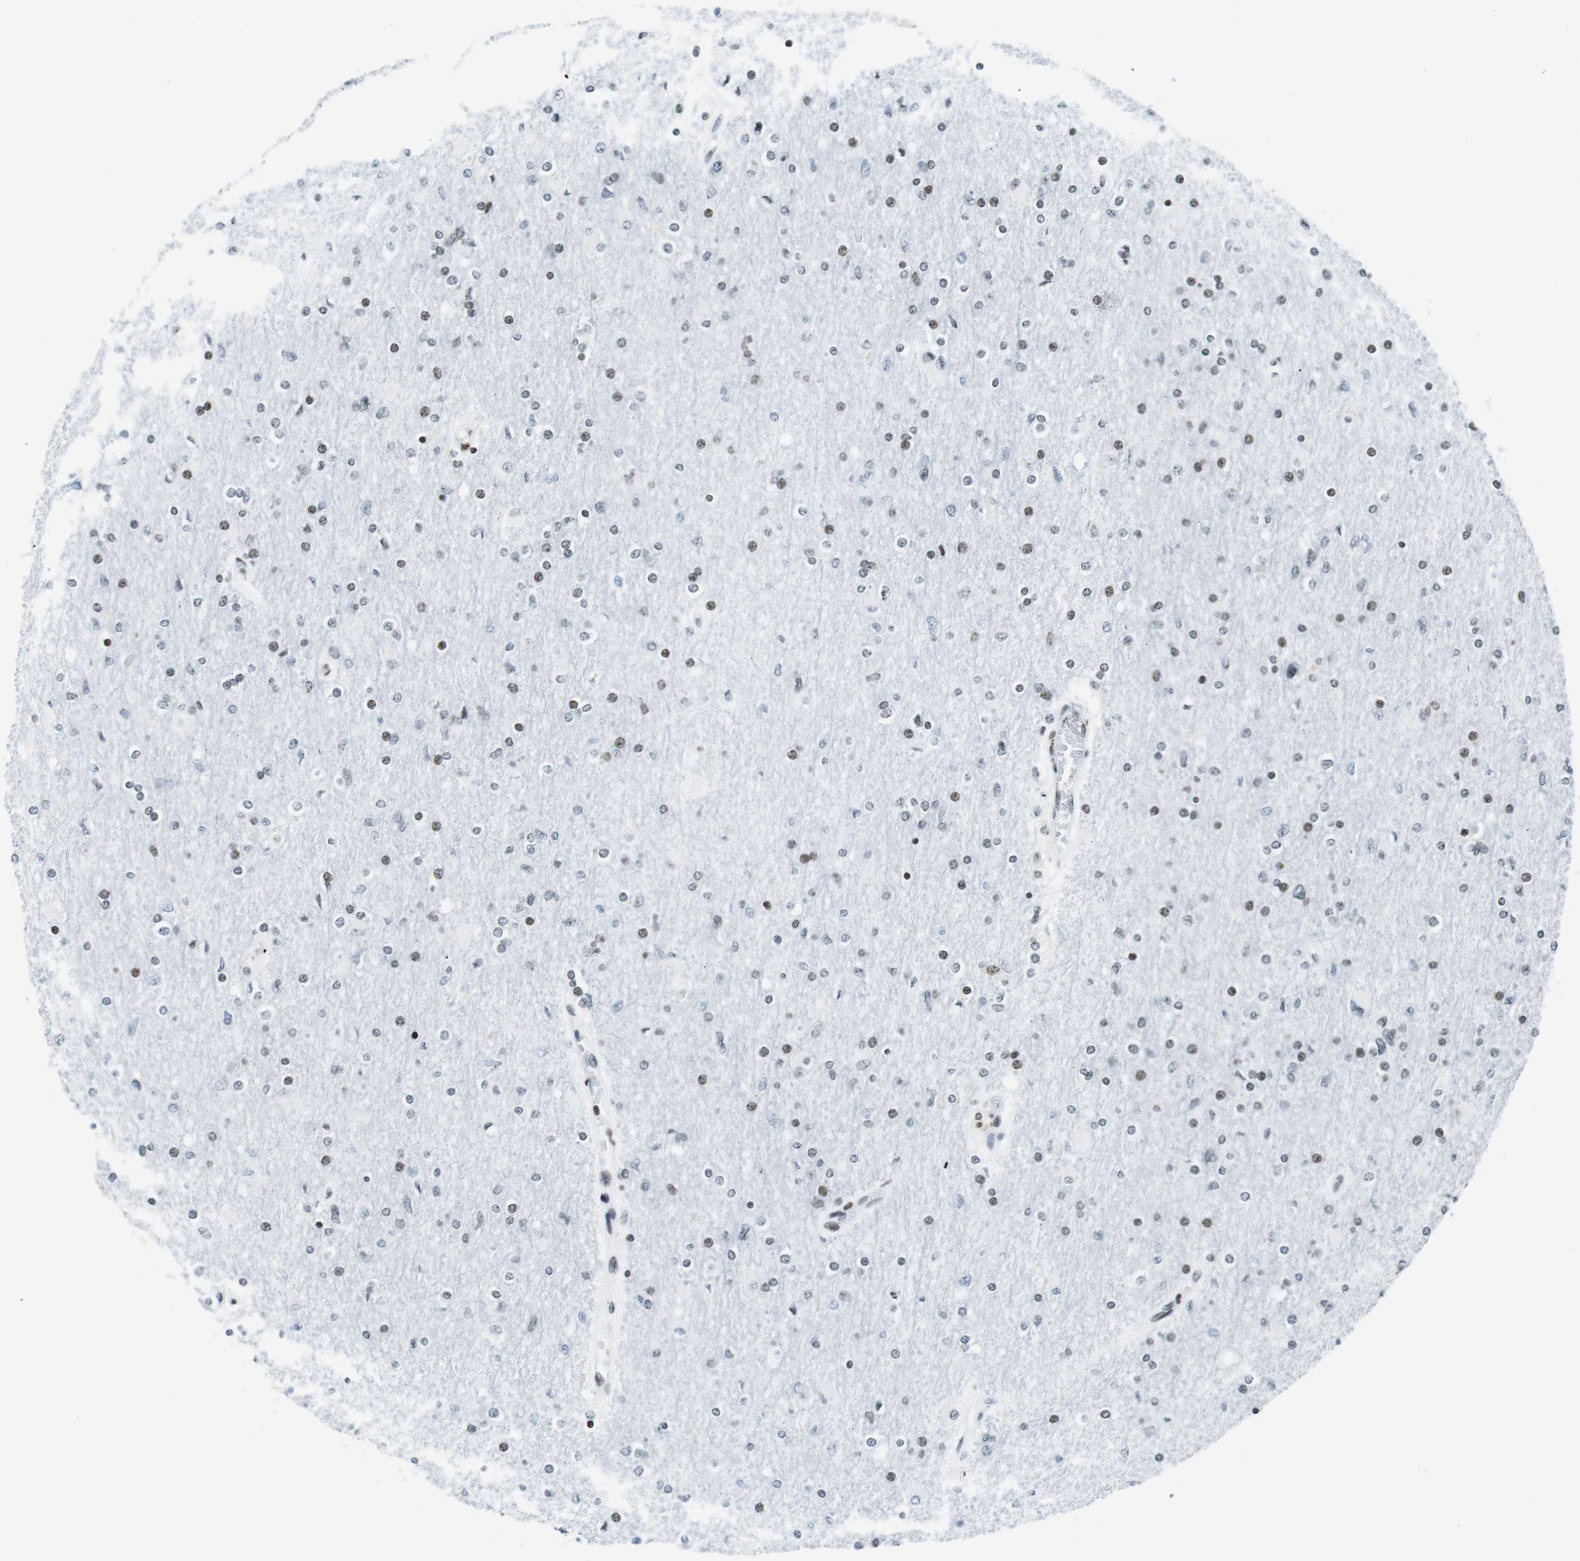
{"staining": {"intensity": "weak", "quantity": "<25%", "location": "nuclear"}, "tissue": "glioma", "cell_type": "Tumor cells", "image_type": "cancer", "snomed": [{"axis": "morphology", "description": "Glioma, malignant, High grade"}, {"axis": "topography", "description": "Cerebral cortex"}], "caption": "Immunohistochemical staining of glioma reveals no significant staining in tumor cells. (DAB (3,3'-diaminobenzidine) immunohistochemistry (IHC) visualized using brightfield microscopy, high magnification).", "gene": "E2F2", "patient": {"sex": "female", "age": 36}}